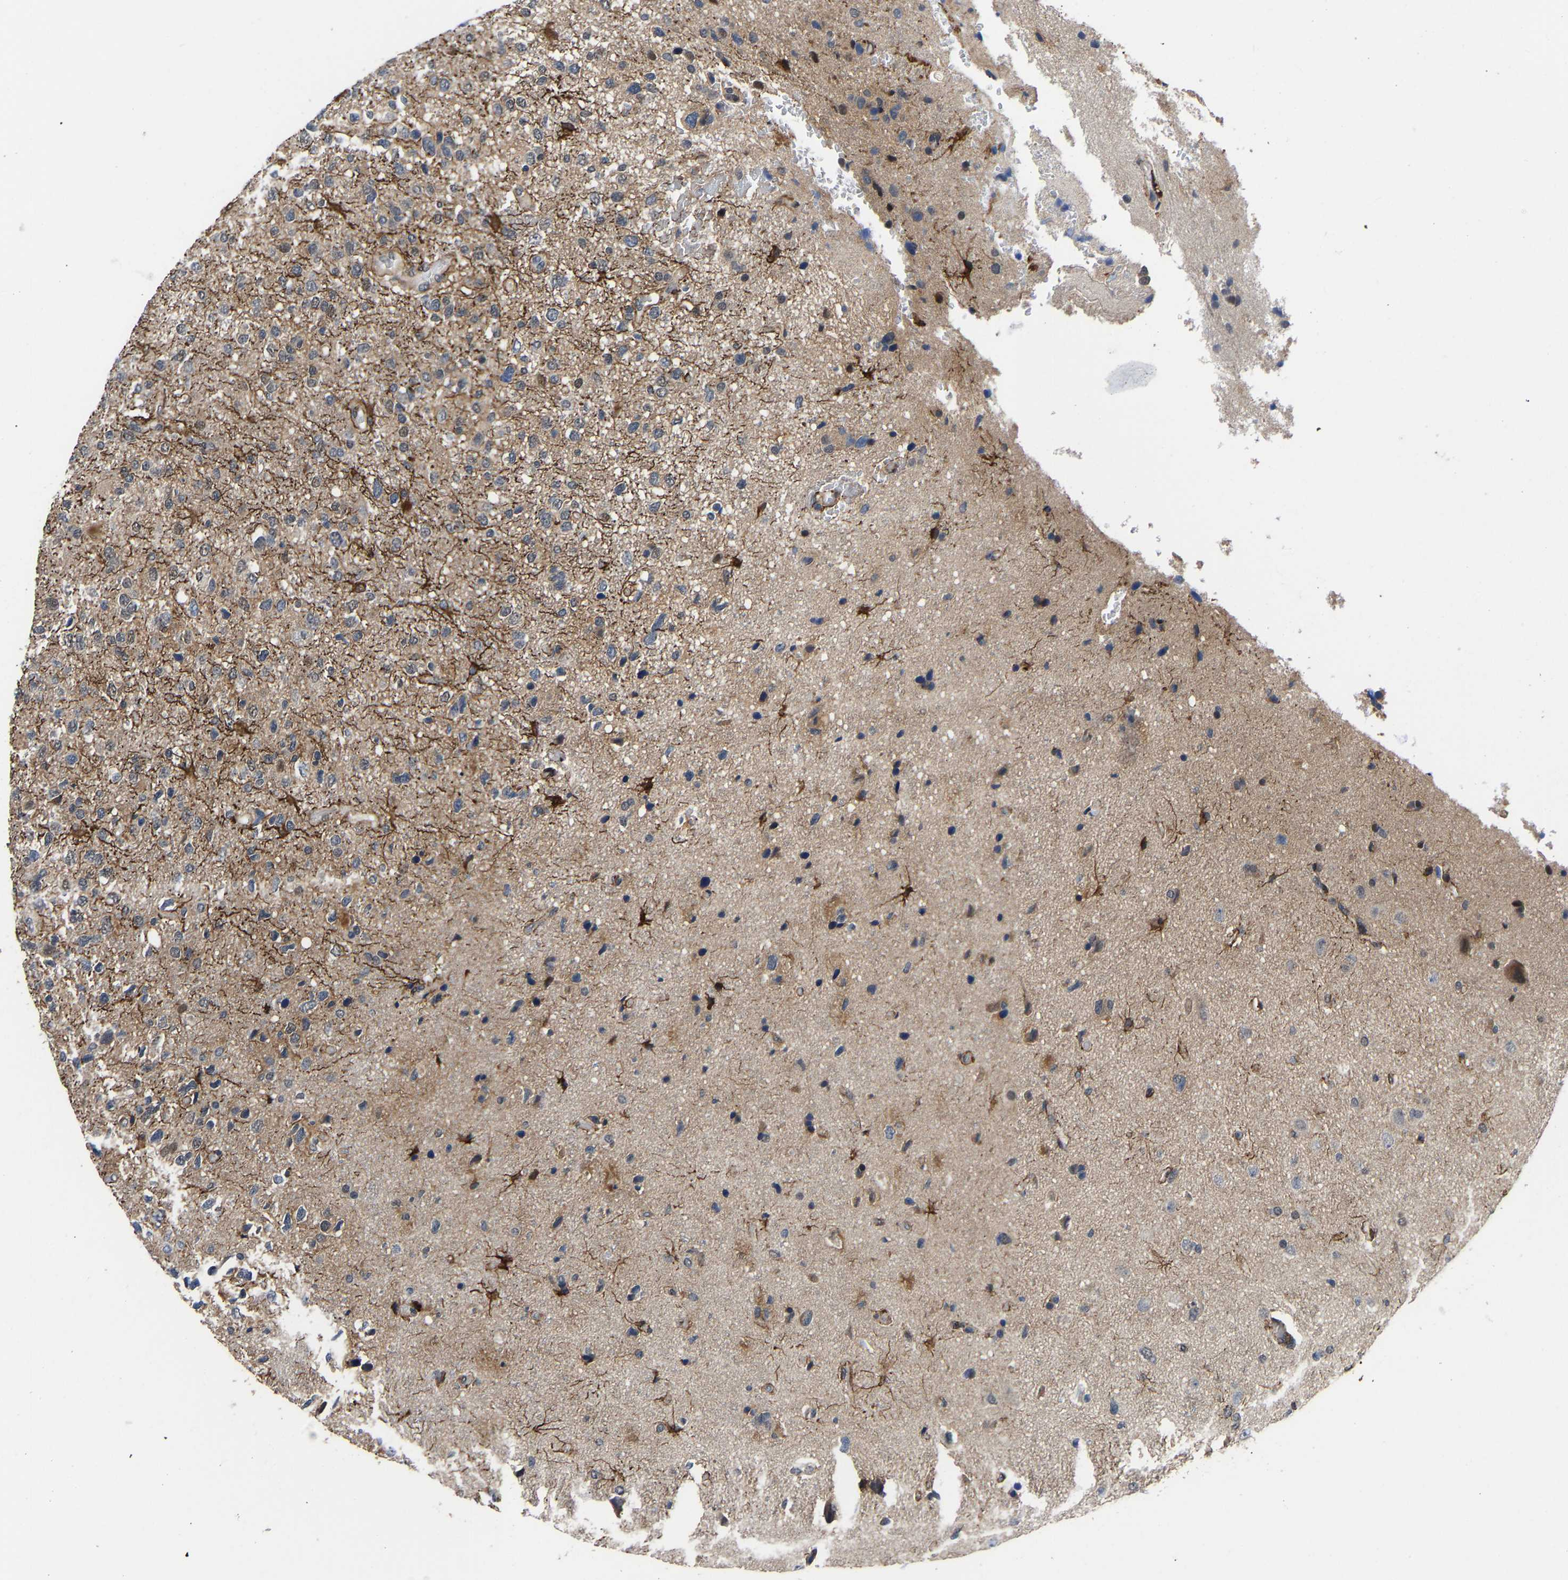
{"staining": {"intensity": "weak", "quantity": "<25%", "location": "cytoplasmic/membranous"}, "tissue": "glioma", "cell_type": "Tumor cells", "image_type": "cancer", "snomed": [{"axis": "morphology", "description": "Glioma, malignant, High grade"}, {"axis": "topography", "description": "Brain"}], "caption": "A histopathology image of glioma stained for a protein reveals no brown staining in tumor cells. The staining is performed using DAB (3,3'-diaminobenzidine) brown chromogen with nuclei counter-stained in using hematoxylin.", "gene": "METTL16", "patient": {"sex": "female", "age": 58}}